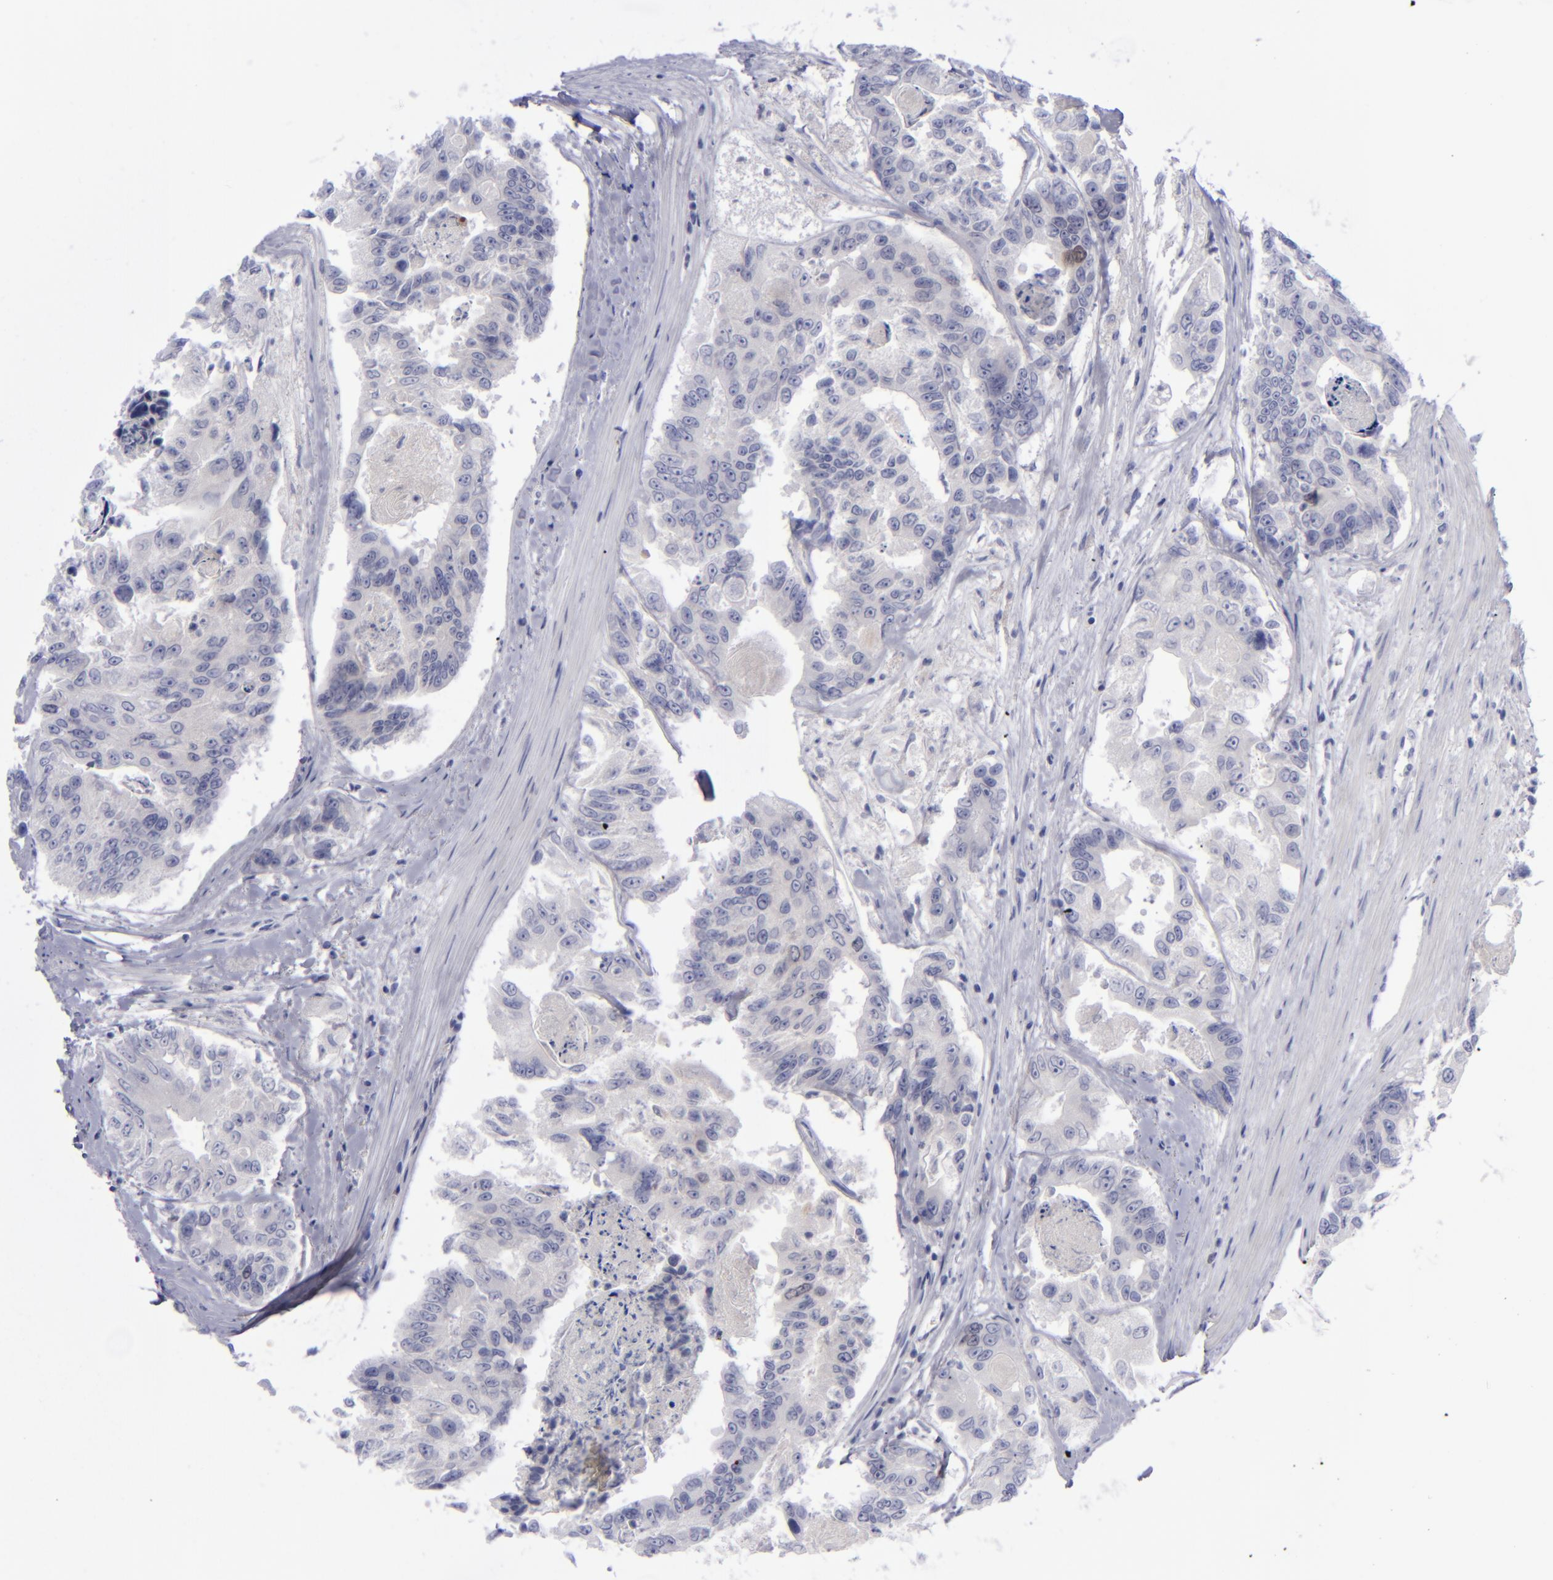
{"staining": {"intensity": "moderate", "quantity": "25%-75%", "location": "cytoplasmic/membranous"}, "tissue": "colorectal cancer", "cell_type": "Tumor cells", "image_type": "cancer", "snomed": [{"axis": "morphology", "description": "Adenocarcinoma, NOS"}, {"axis": "topography", "description": "Colon"}], "caption": "Colorectal cancer tissue reveals moderate cytoplasmic/membranous expression in approximately 25%-75% of tumor cells", "gene": "AURKA", "patient": {"sex": "female", "age": 86}}